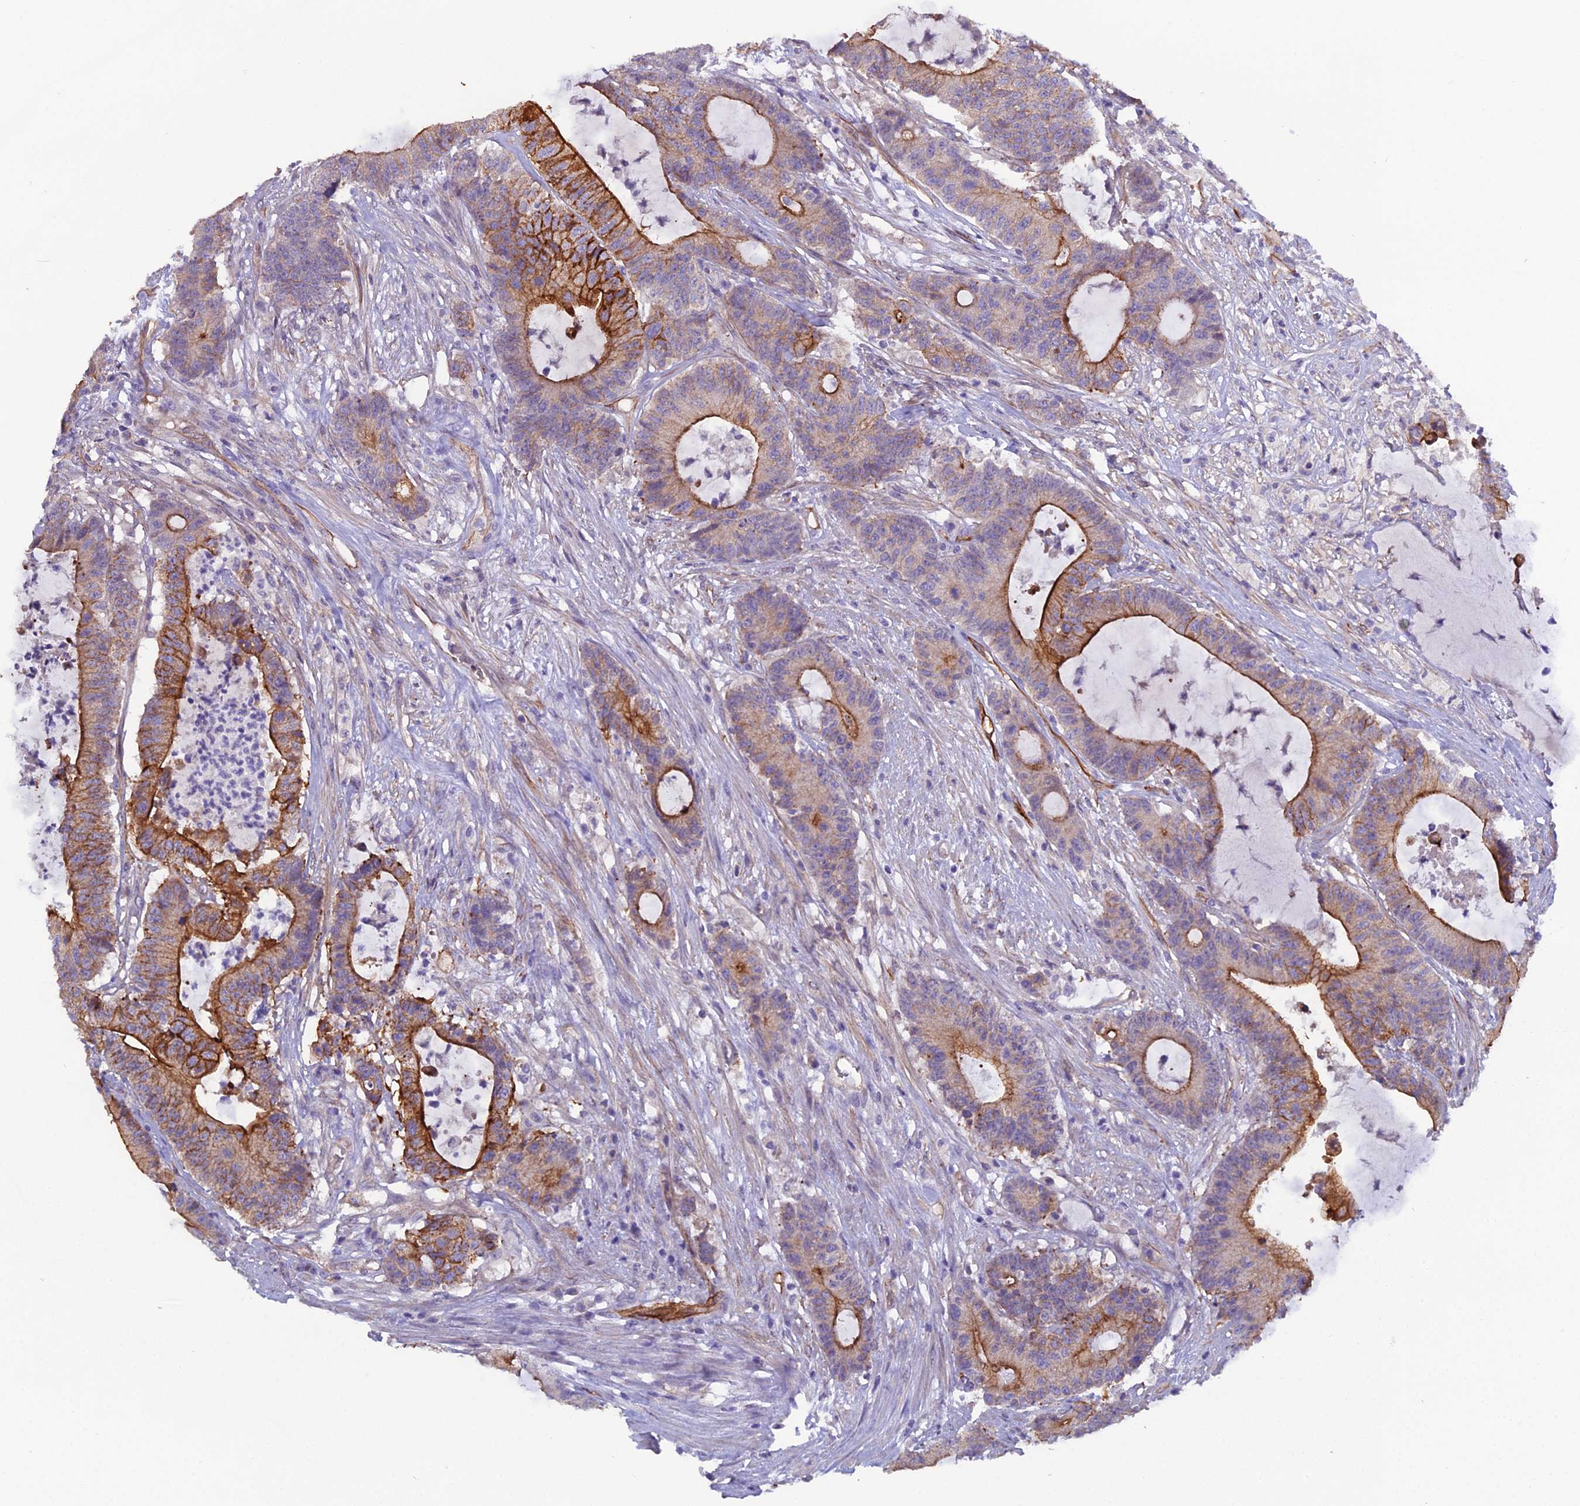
{"staining": {"intensity": "strong", "quantity": "25%-75%", "location": "cytoplasmic/membranous"}, "tissue": "colorectal cancer", "cell_type": "Tumor cells", "image_type": "cancer", "snomed": [{"axis": "morphology", "description": "Adenocarcinoma, NOS"}, {"axis": "topography", "description": "Colon"}], "caption": "A high amount of strong cytoplasmic/membranous staining is identified in approximately 25%-75% of tumor cells in colorectal cancer tissue.", "gene": "CFAP47", "patient": {"sex": "female", "age": 84}}